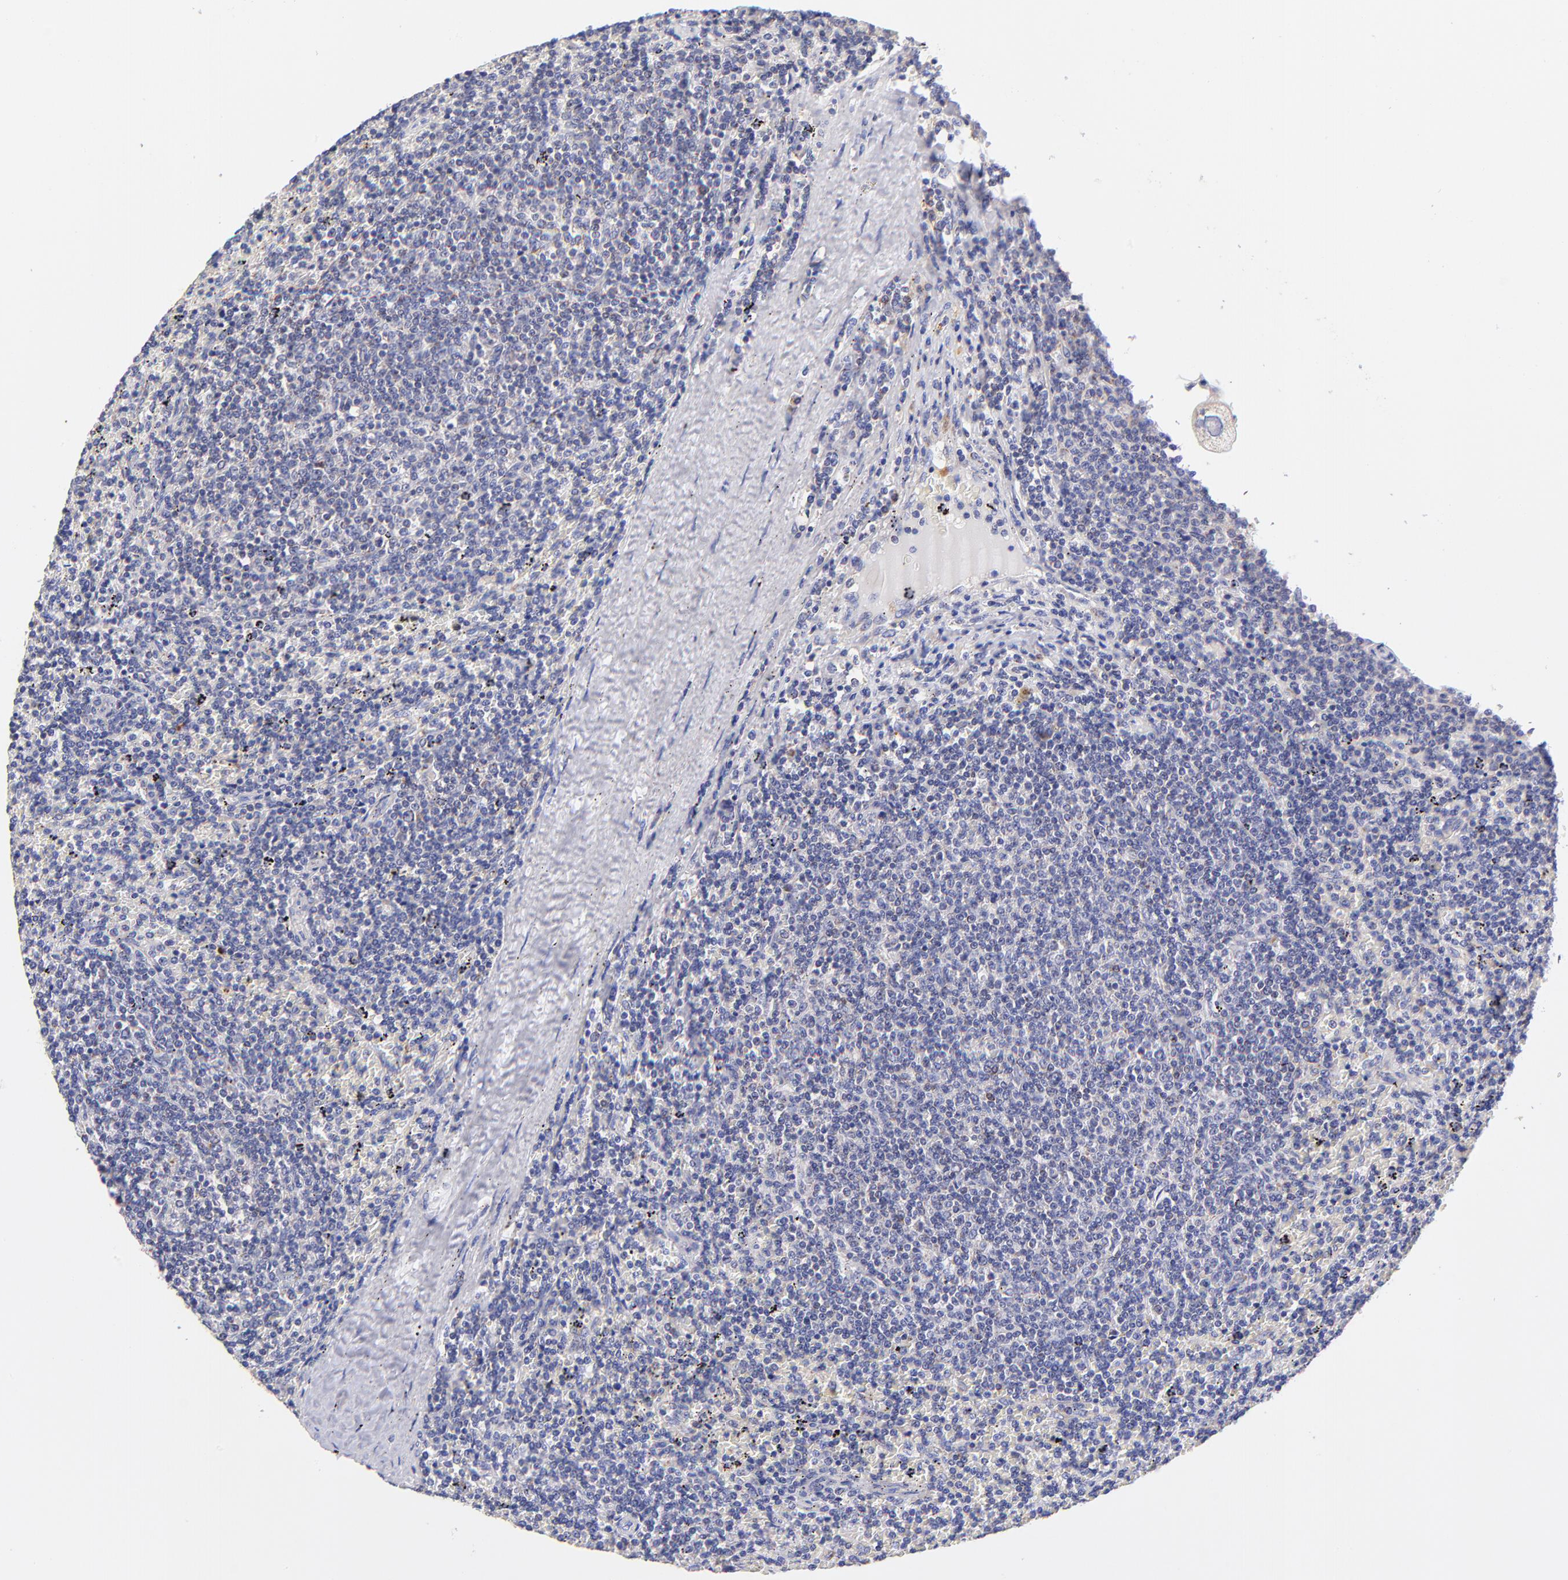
{"staining": {"intensity": "negative", "quantity": "none", "location": "none"}, "tissue": "lymphoma", "cell_type": "Tumor cells", "image_type": "cancer", "snomed": [{"axis": "morphology", "description": "Malignant lymphoma, non-Hodgkin's type, Low grade"}, {"axis": "topography", "description": "Spleen"}], "caption": "A high-resolution photomicrograph shows immunohistochemistry staining of lymphoma, which demonstrates no significant staining in tumor cells.", "gene": "NDUFB7", "patient": {"sex": "female", "age": 50}}